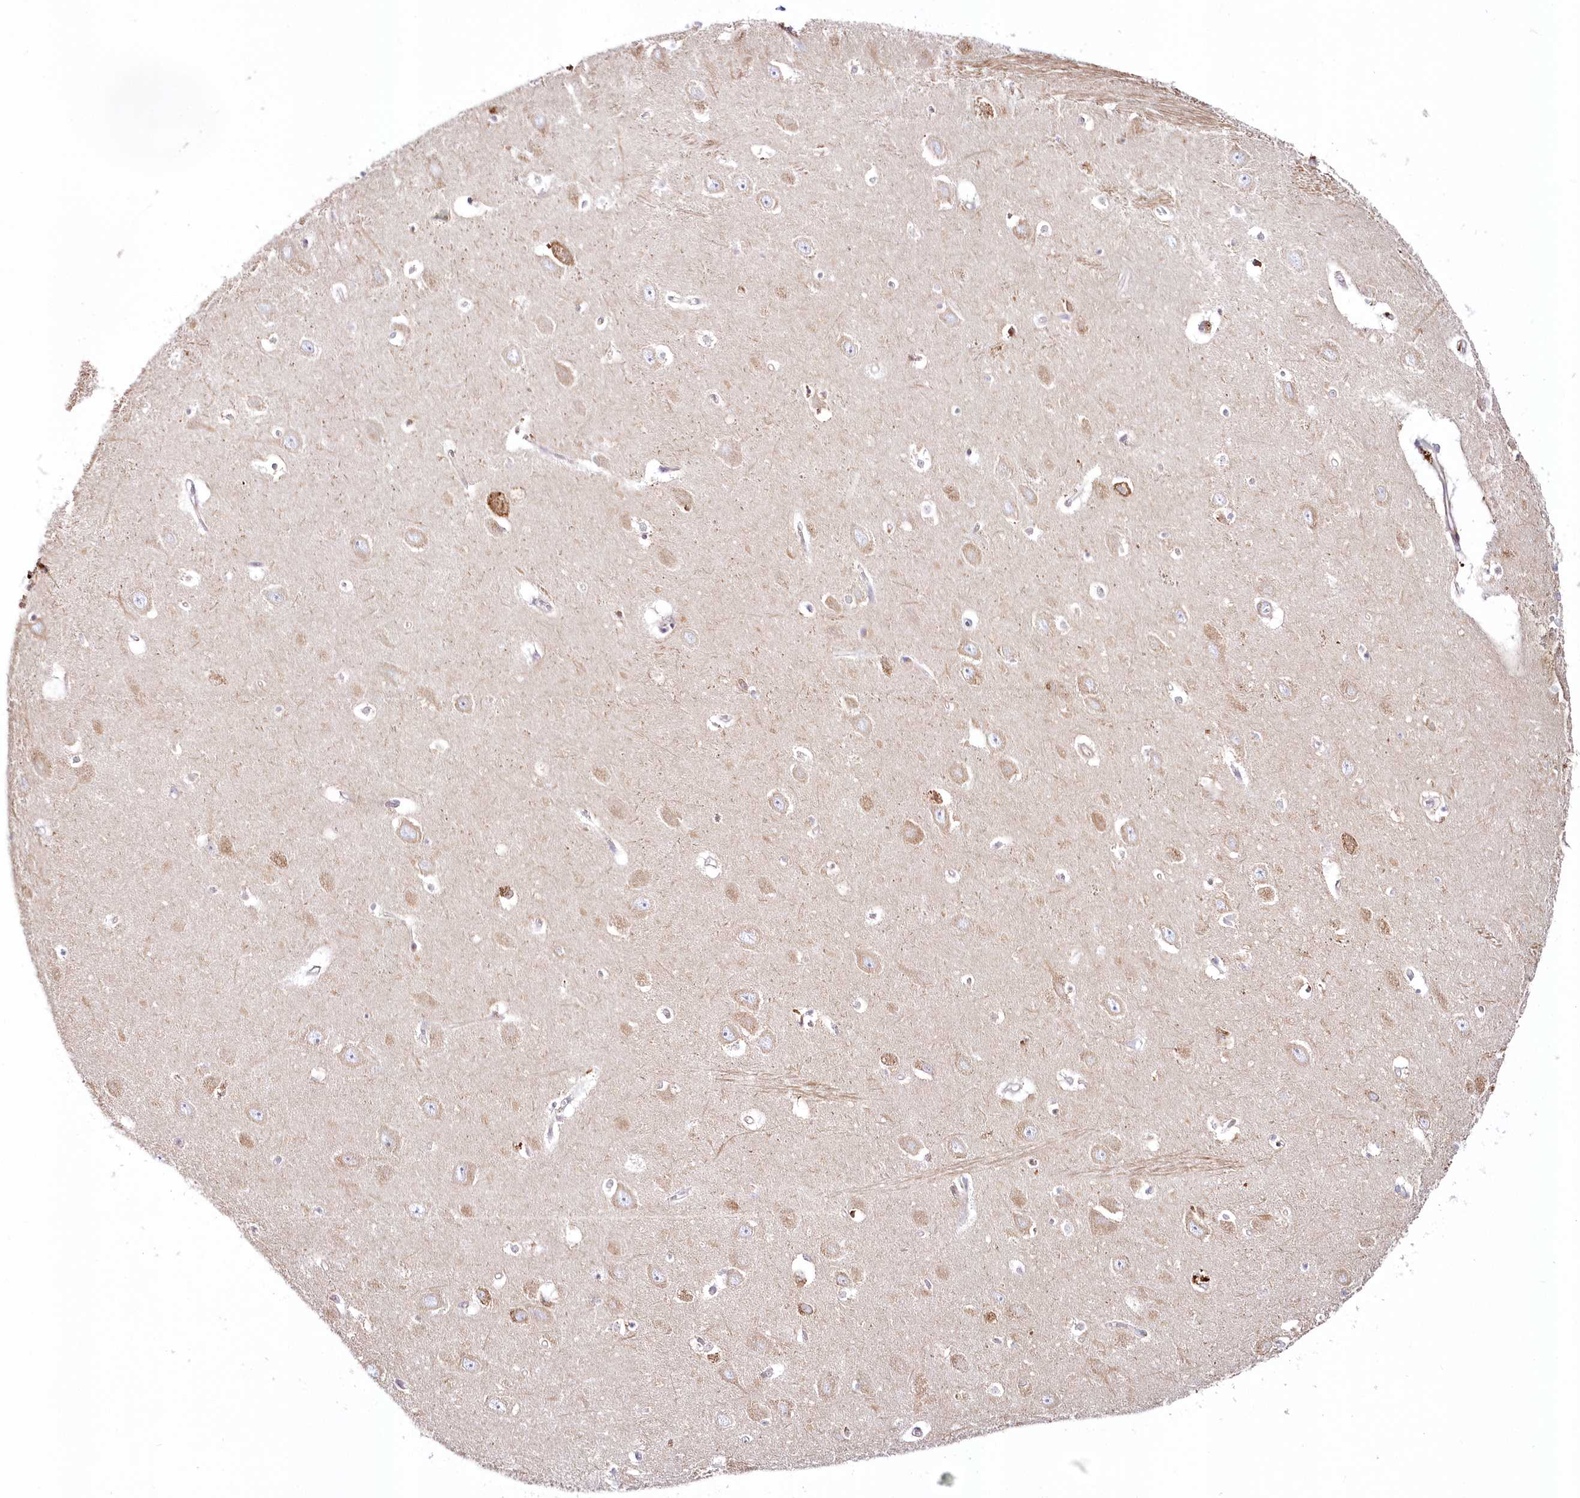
{"staining": {"intensity": "negative", "quantity": "none", "location": "none"}, "tissue": "hippocampus", "cell_type": "Glial cells", "image_type": "normal", "snomed": [{"axis": "morphology", "description": "Normal tissue, NOS"}, {"axis": "topography", "description": "Hippocampus"}], "caption": "DAB (3,3'-diaminobenzidine) immunohistochemical staining of normal human hippocampus demonstrates no significant expression in glial cells.", "gene": "ARFGEF3", "patient": {"sex": "female", "age": 64}}